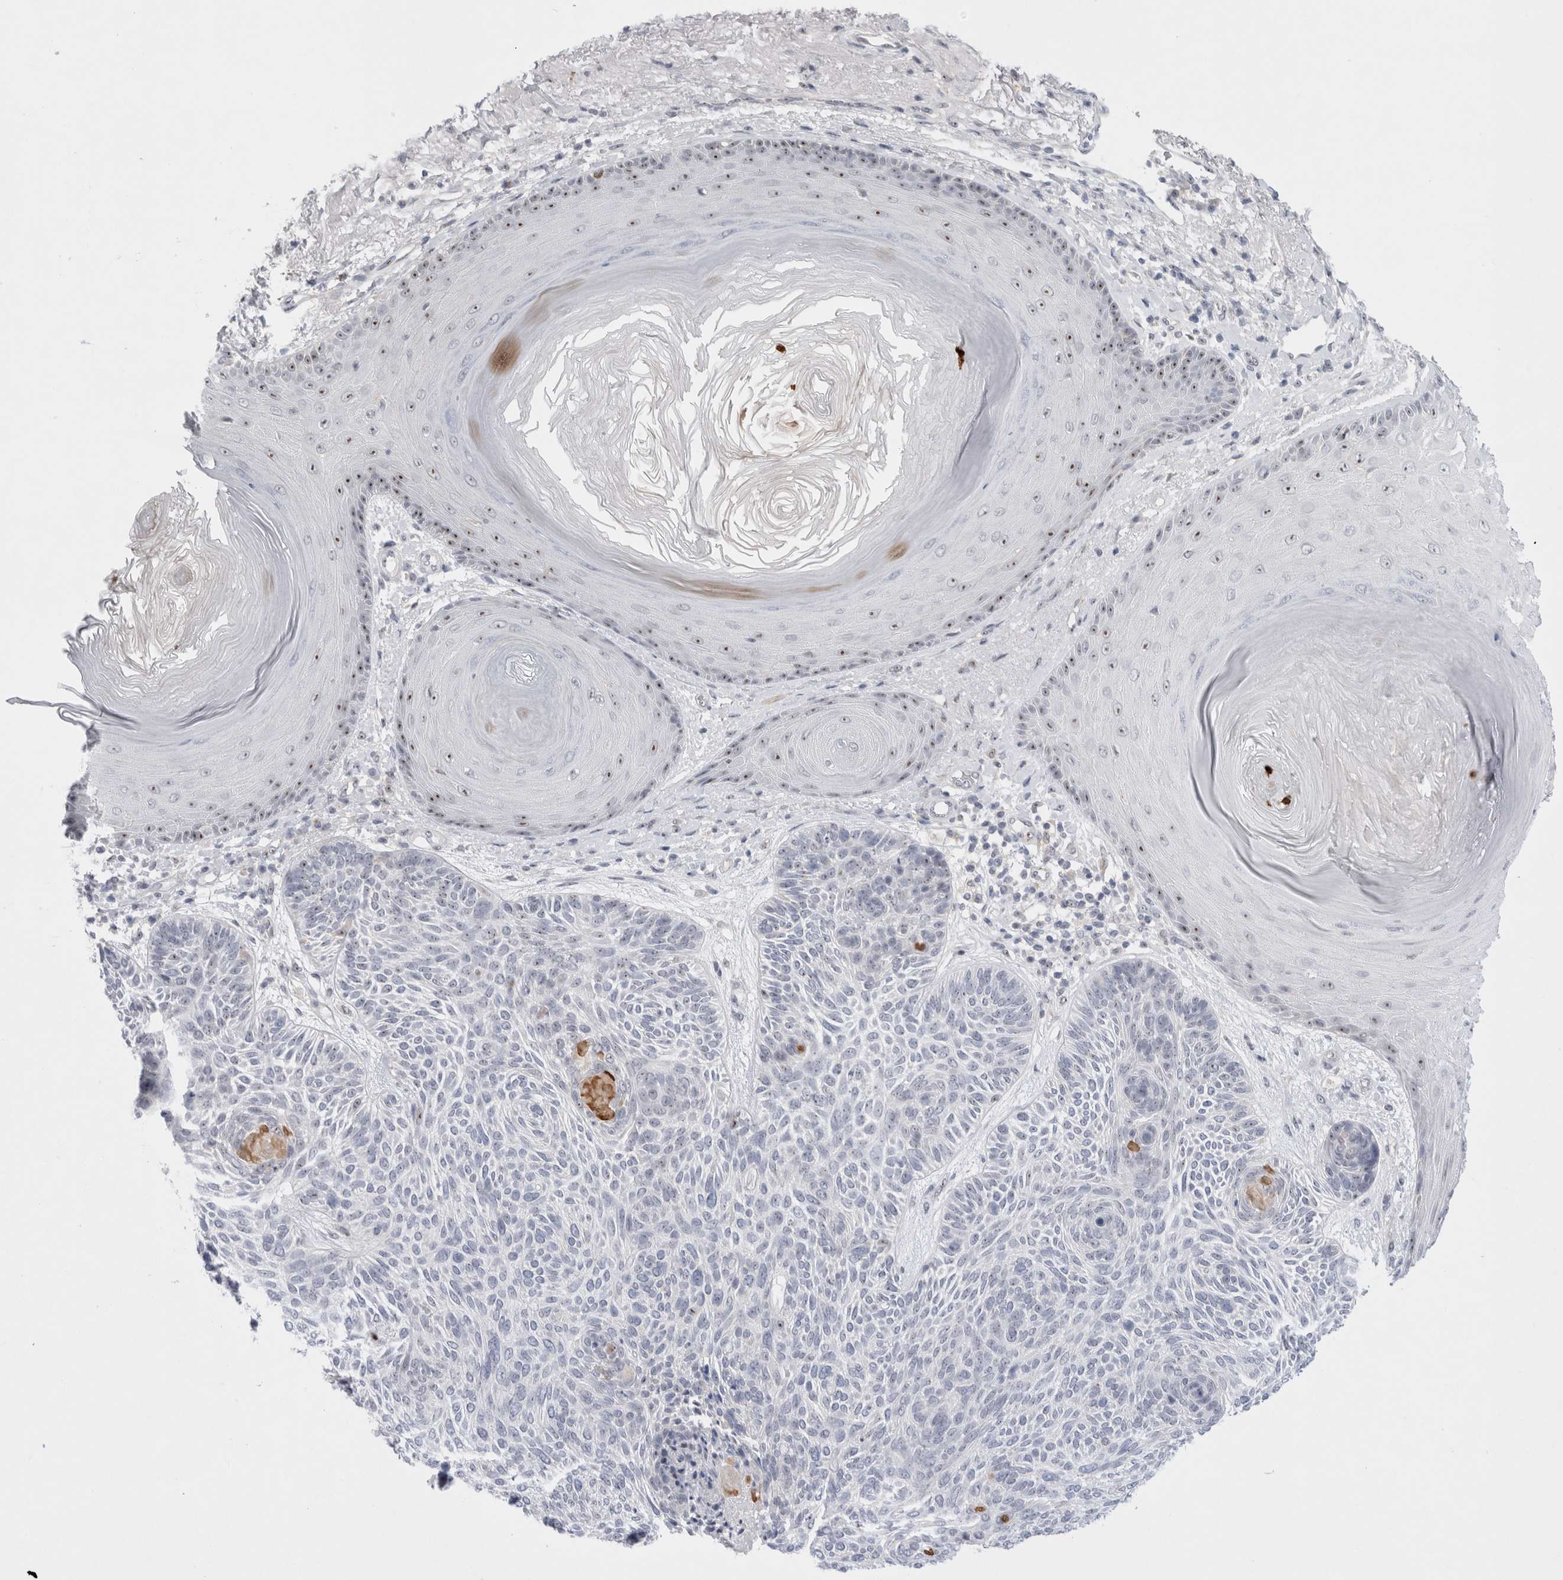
{"staining": {"intensity": "negative", "quantity": "none", "location": "none"}, "tissue": "skin cancer", "cell_type": "Tumor cells", "image_type": "cancer", "snomed": [{"axis": "morphology", "description": "Basal cell carcinoma"}, {"axis": "topography", "description": "Skin"}], "caption": "Tumor cells show no significant protein expression in skin basal cell carcinoma.", "gene": "CERS5", "patient": {"sex": "male", "age": 55}}